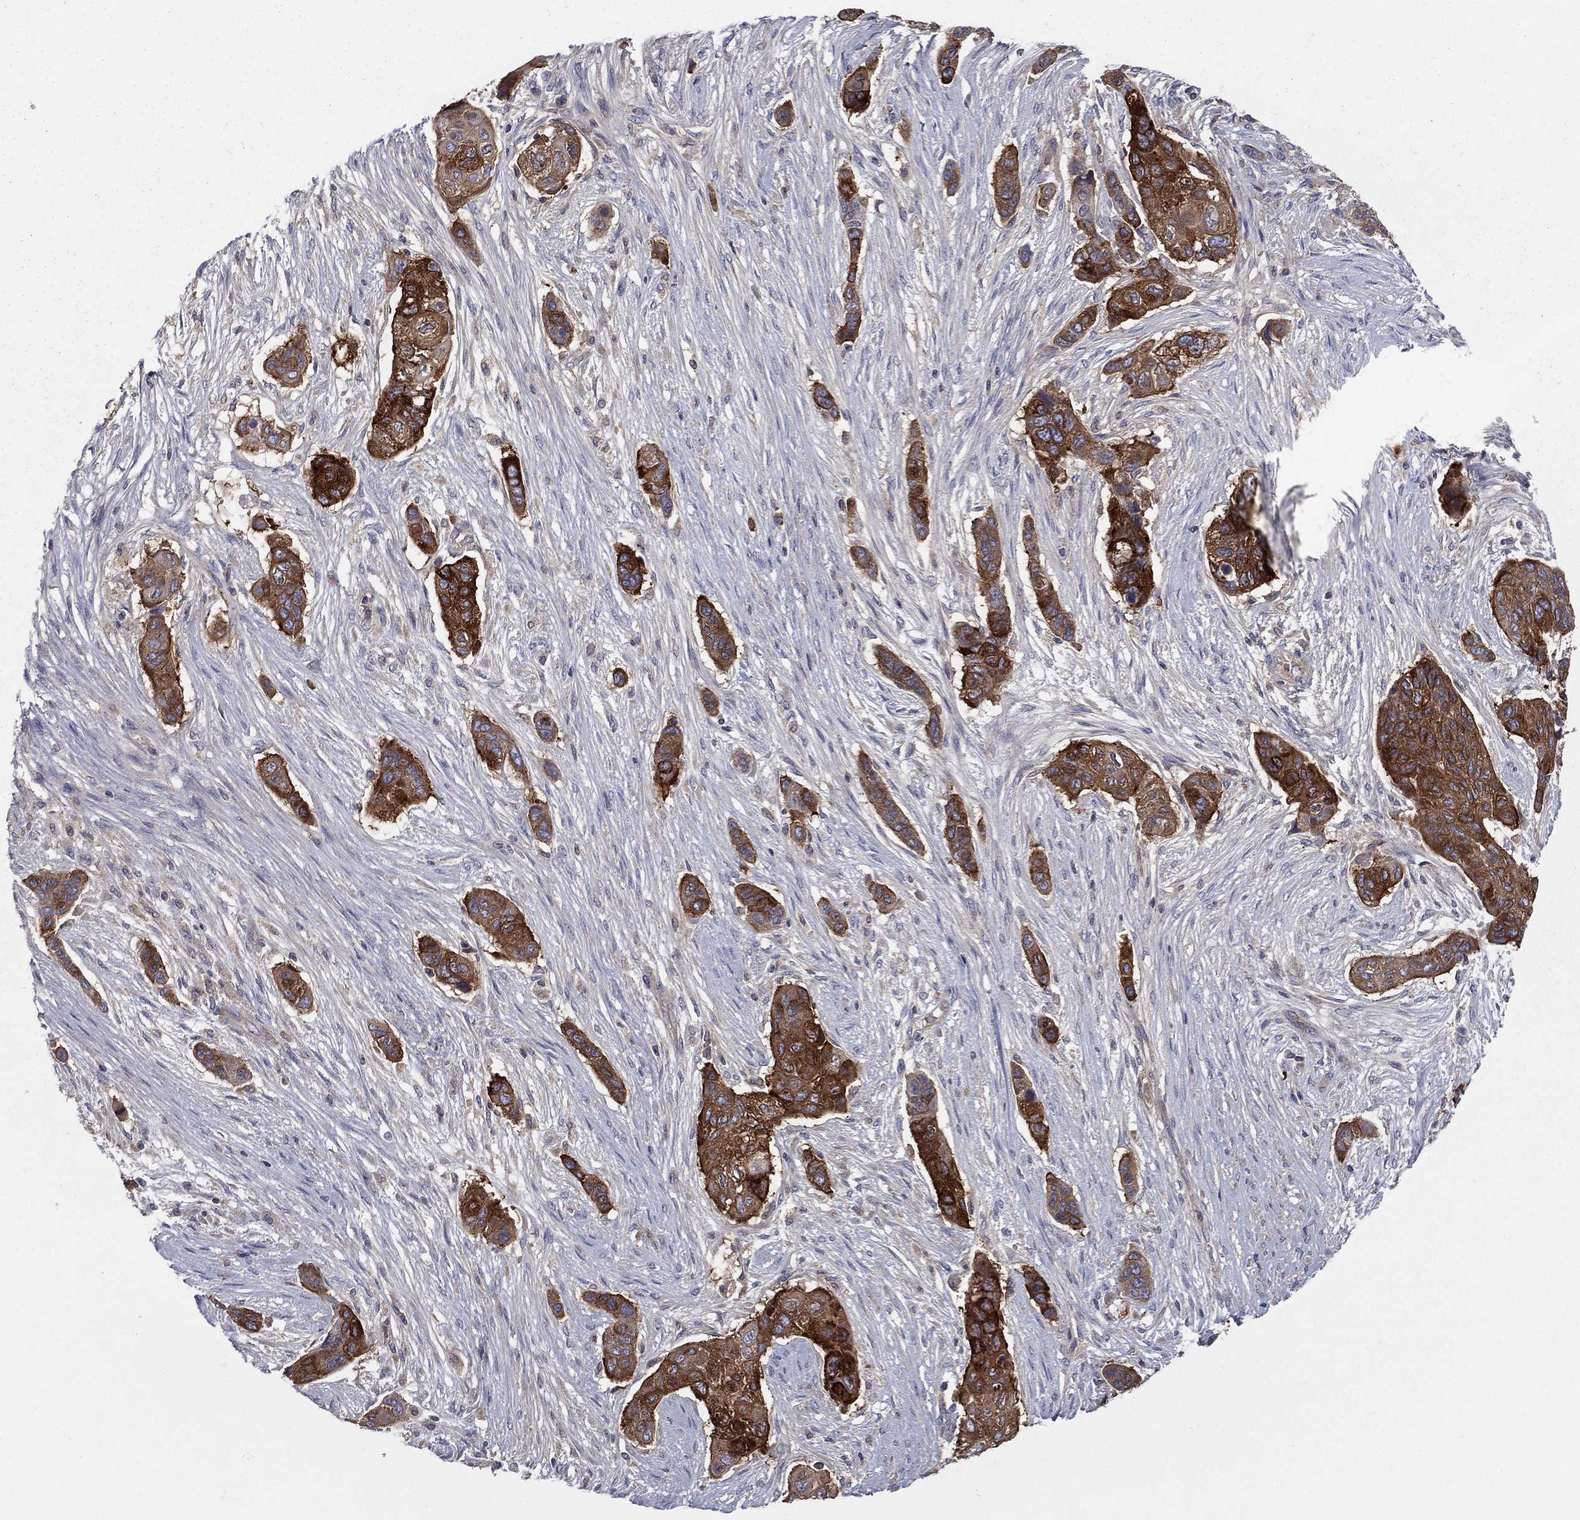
{"staining": {"intensity": "strong", "quantity": ">75%", "location": "cytoplasmic/membranous"}, "tissue": "lung cancer", "cell_type": "Tumor cells", "image_type": "cancer", "snomed": [{"axis": "morphology", "description": "Squamous cell carcinoma, NOS"}, {"axis": "topography", "description": "Lung"}], "caption": "This is a histology image of immunohistochemistry (IHC) staining of lung cancer (squamous cell carcinoma), which shows strong positivity in the cytoplasmic/membranous of tumor cells.", "gene": "RNF123", "patient": {"sex": "male", "age": 69}}